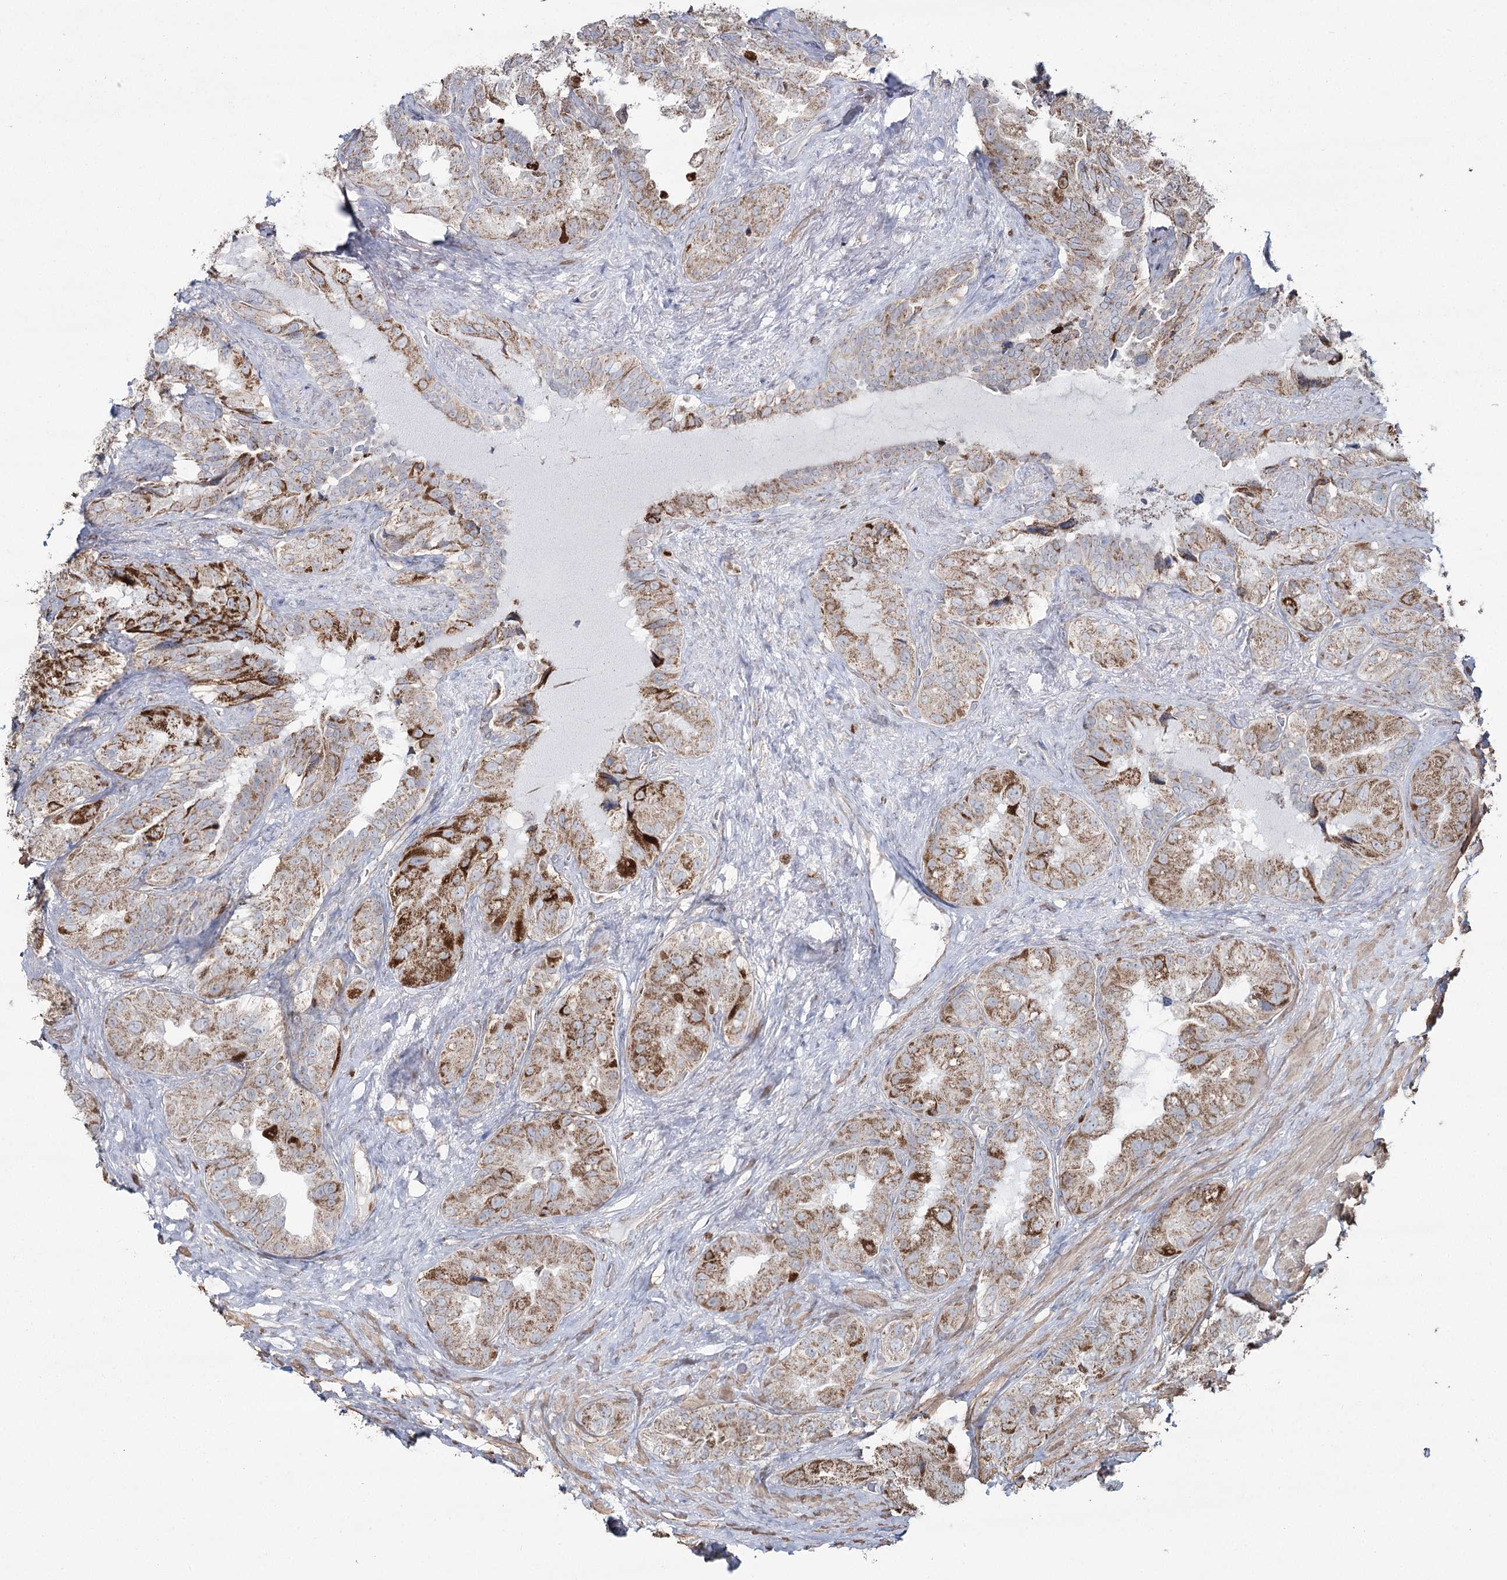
{"staining": {"intensity": "moderate", "quantity": ">75%", "location": "cytoplasmic/membranous"}, "tissue": "seminal vesicle", "cell_type": "Glandular cells", "image_type": "normal", "snomed": [{"axis": "morphology", "description": "Normal tissue, NOS"}, {"axis": "topography", "description": "Seminal veicle"}, {"axis": "topography", "description": "Peripheral nerve tissue"}], "caption": "High-magnification brightfield microscopy of normal seminal vesicle stained with DAB (3,3'-diaminobenzidine) (brown) and counterstained with hematoxylin (blue). glandular cells exhibit moderate cytoplasmic/membranous positivity is identified in about>75% of cells. Using DAB (3,3'-diaminobenzidine) (brown) and hematoxylin (blue) stains, captured at high magnification using brightfield microscopy.", "gene": "PDHX", "patient": {"sex": "male", "age": 67}}